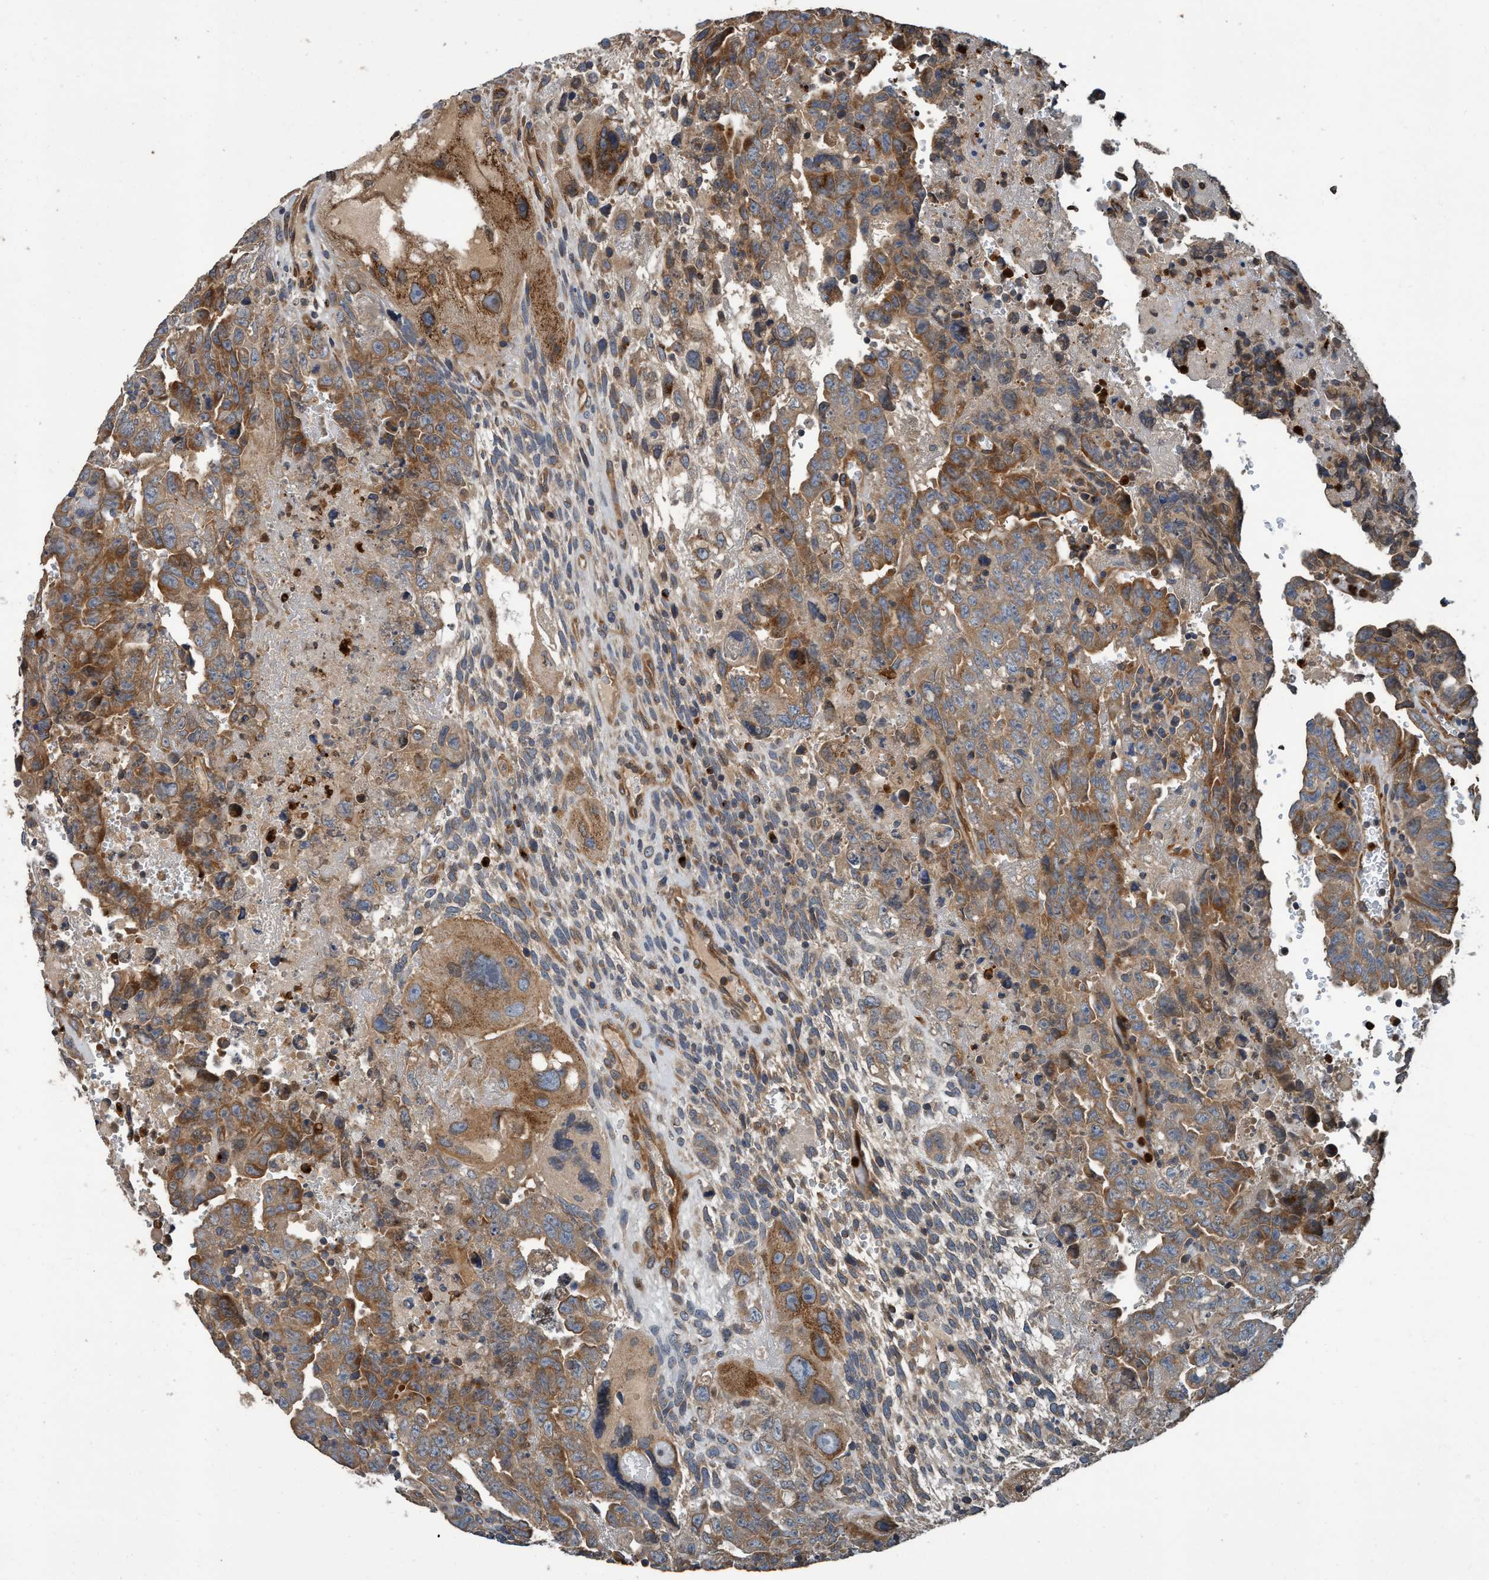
{"staining": {"intensity": "moderate", "quantity": "25%-75%", "location": "cytoplasmic/membranous"}, "tissue": "testis cancer", "cell_type": "Tumor cells", "image_type": "cancer", "snomed": [{"axis": "morphology", "description": "Carcinoma, Embryonal, NOS"}, {"axis": "topography", "description": "Testis"}], "caption": "Testis cancer stained with a brown dye exhibits moderate cytoplasmic/membranous positive staining in approximately 25%-75% of tumor cells.", "gene": "MACC1", "patient": {"sex": "male", "age": 28}}